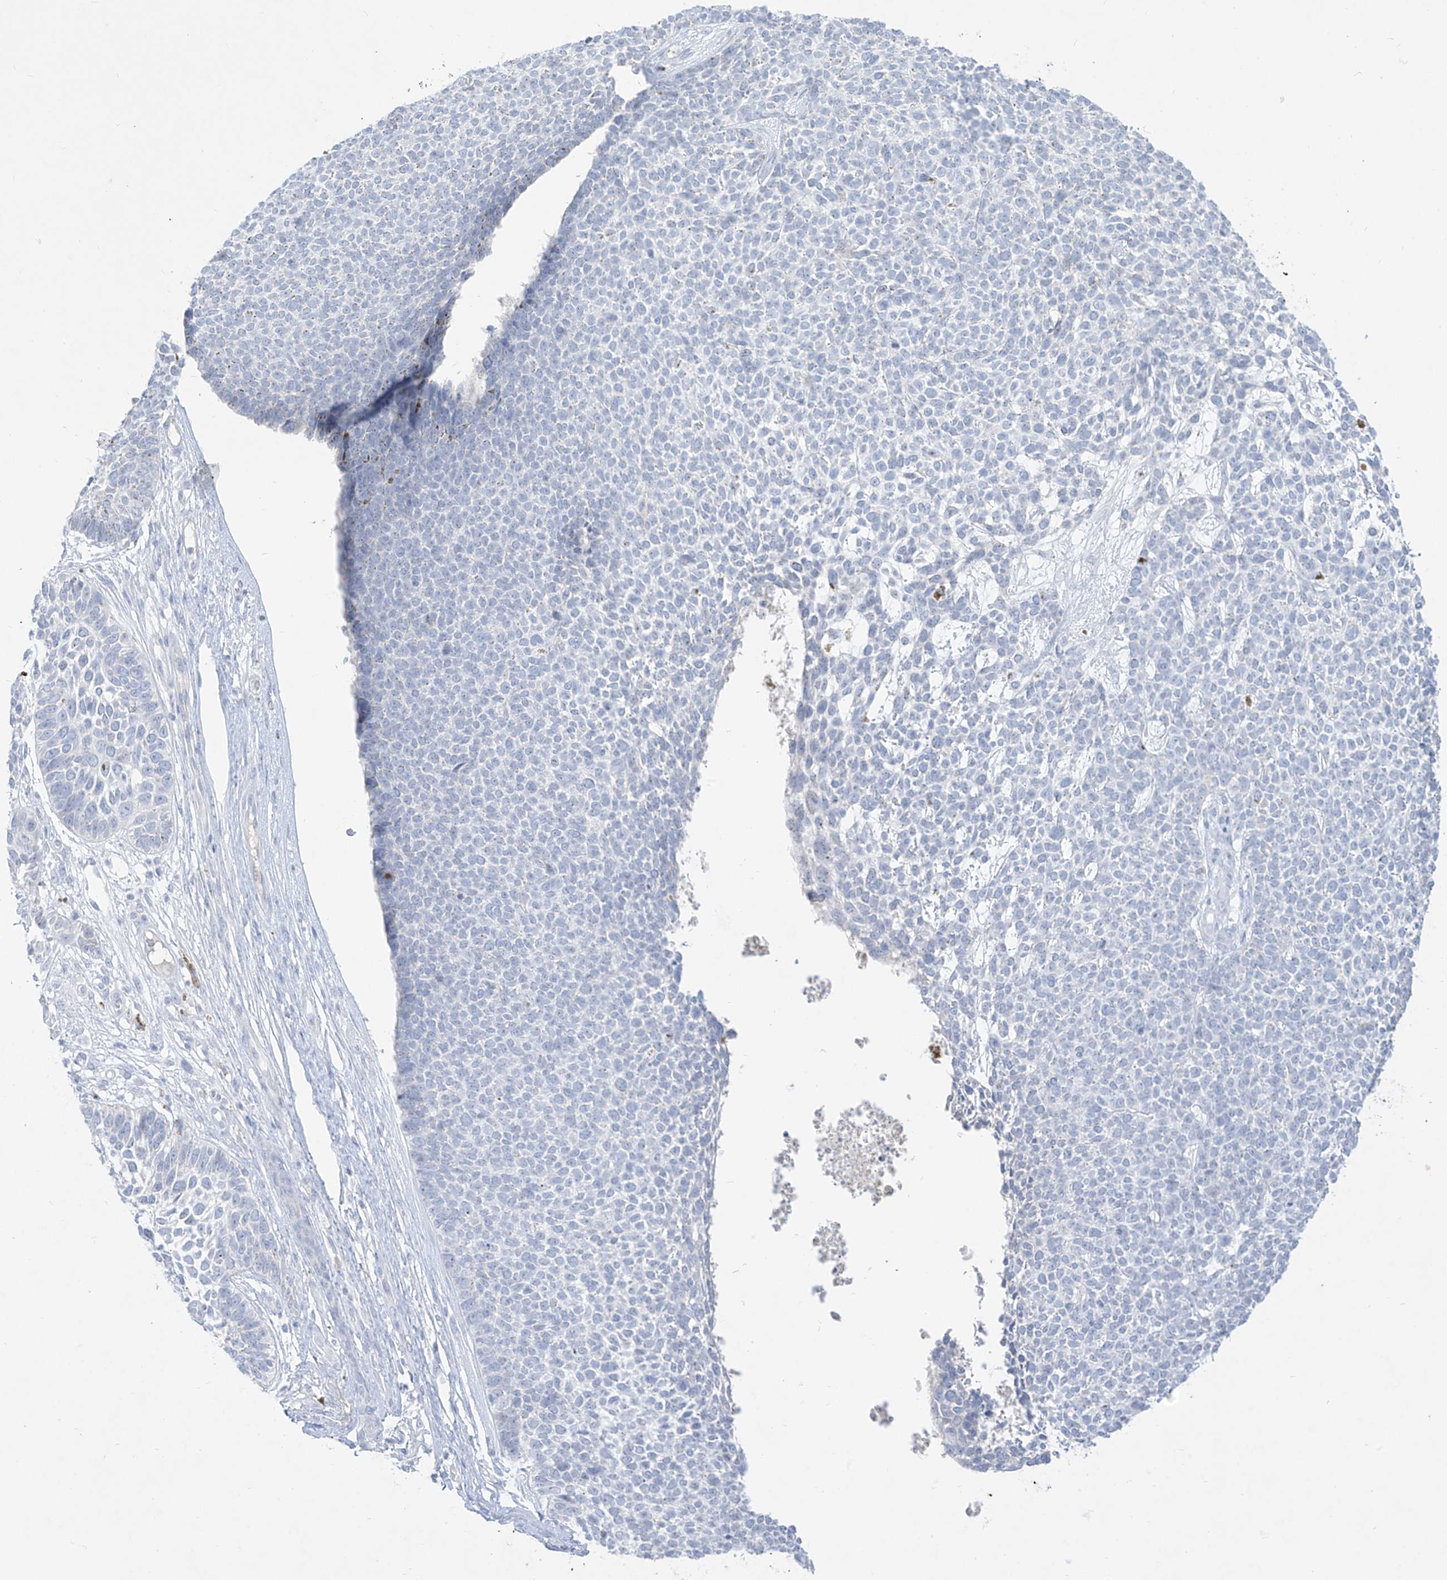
{"staining": {"intensity": "negative", "quantity": "none", "location": "none"}, "tissue": "skin cancer", "cell_type": "Tumor cells", "image_type": "cancer", "snomed": [{"axis": "morphology", "description": "Basal cell carcinoma"}, {"axis": "topography", "description": "Skin"}], "caption": "Skin cancer (basal cell carcinoma) was stained to show a protein in brown. There is no significant expression in tumor cells.", "gene": "TGM4", "patient": {"sex": "female", "age": 84}}